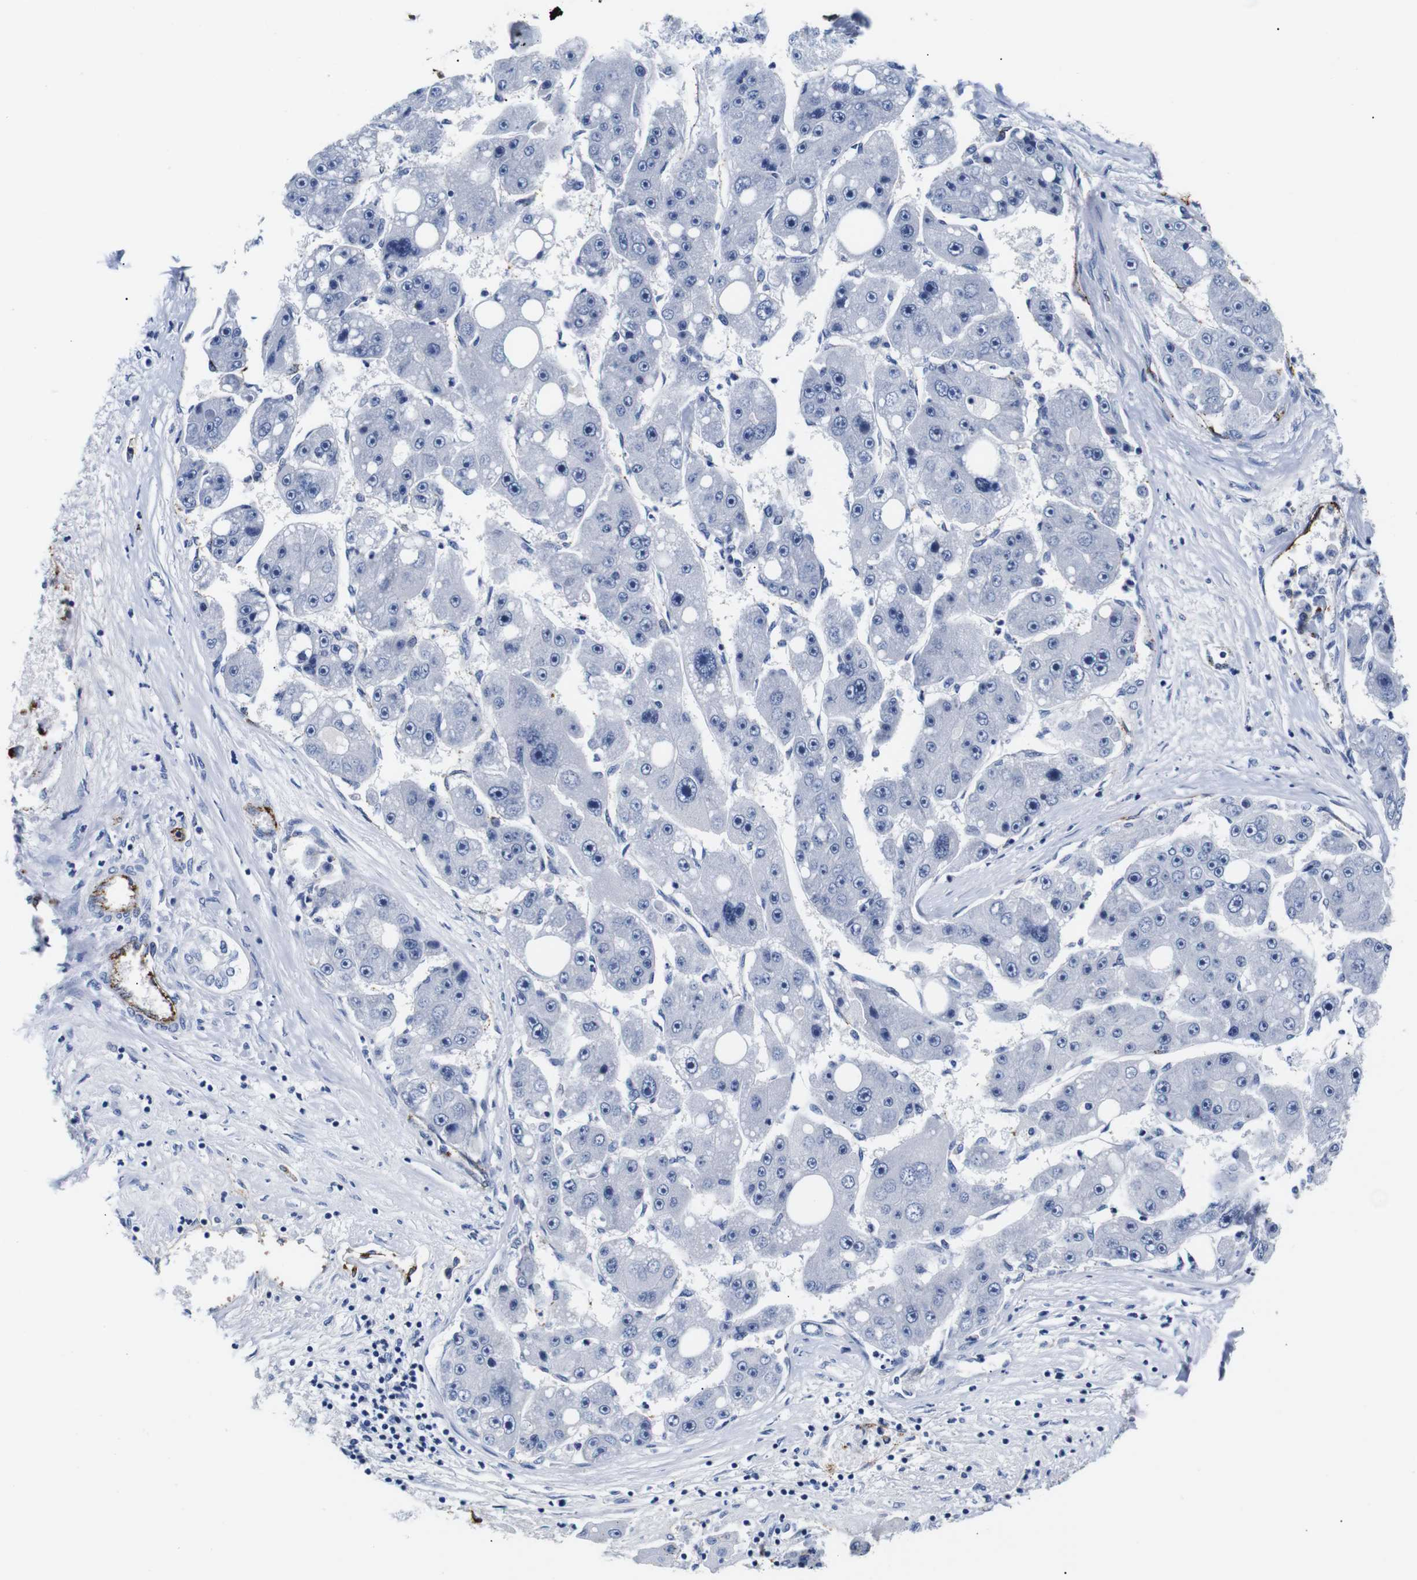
{"staining": {"intensity": "negative", "quantity": "none", "location": "none"}, "tissue": "liver cancer", "cell_type": "Tumor cells", "image_type": "cancer", "snomed": [{"axis": "morphology", "description": "Carcinoma, Hepatocellular, NOS"}, {"axis": "topography", "description": "Liver"}], "caption": "DAB (3,3'-diaminobenzidine) immunohistochemical staining of human hepatocellular carcinoma (liver) demonstrates no significant staining in tumor cells.", "gene": "MUC4", "patient": {"sex": "female", "age": 61}}